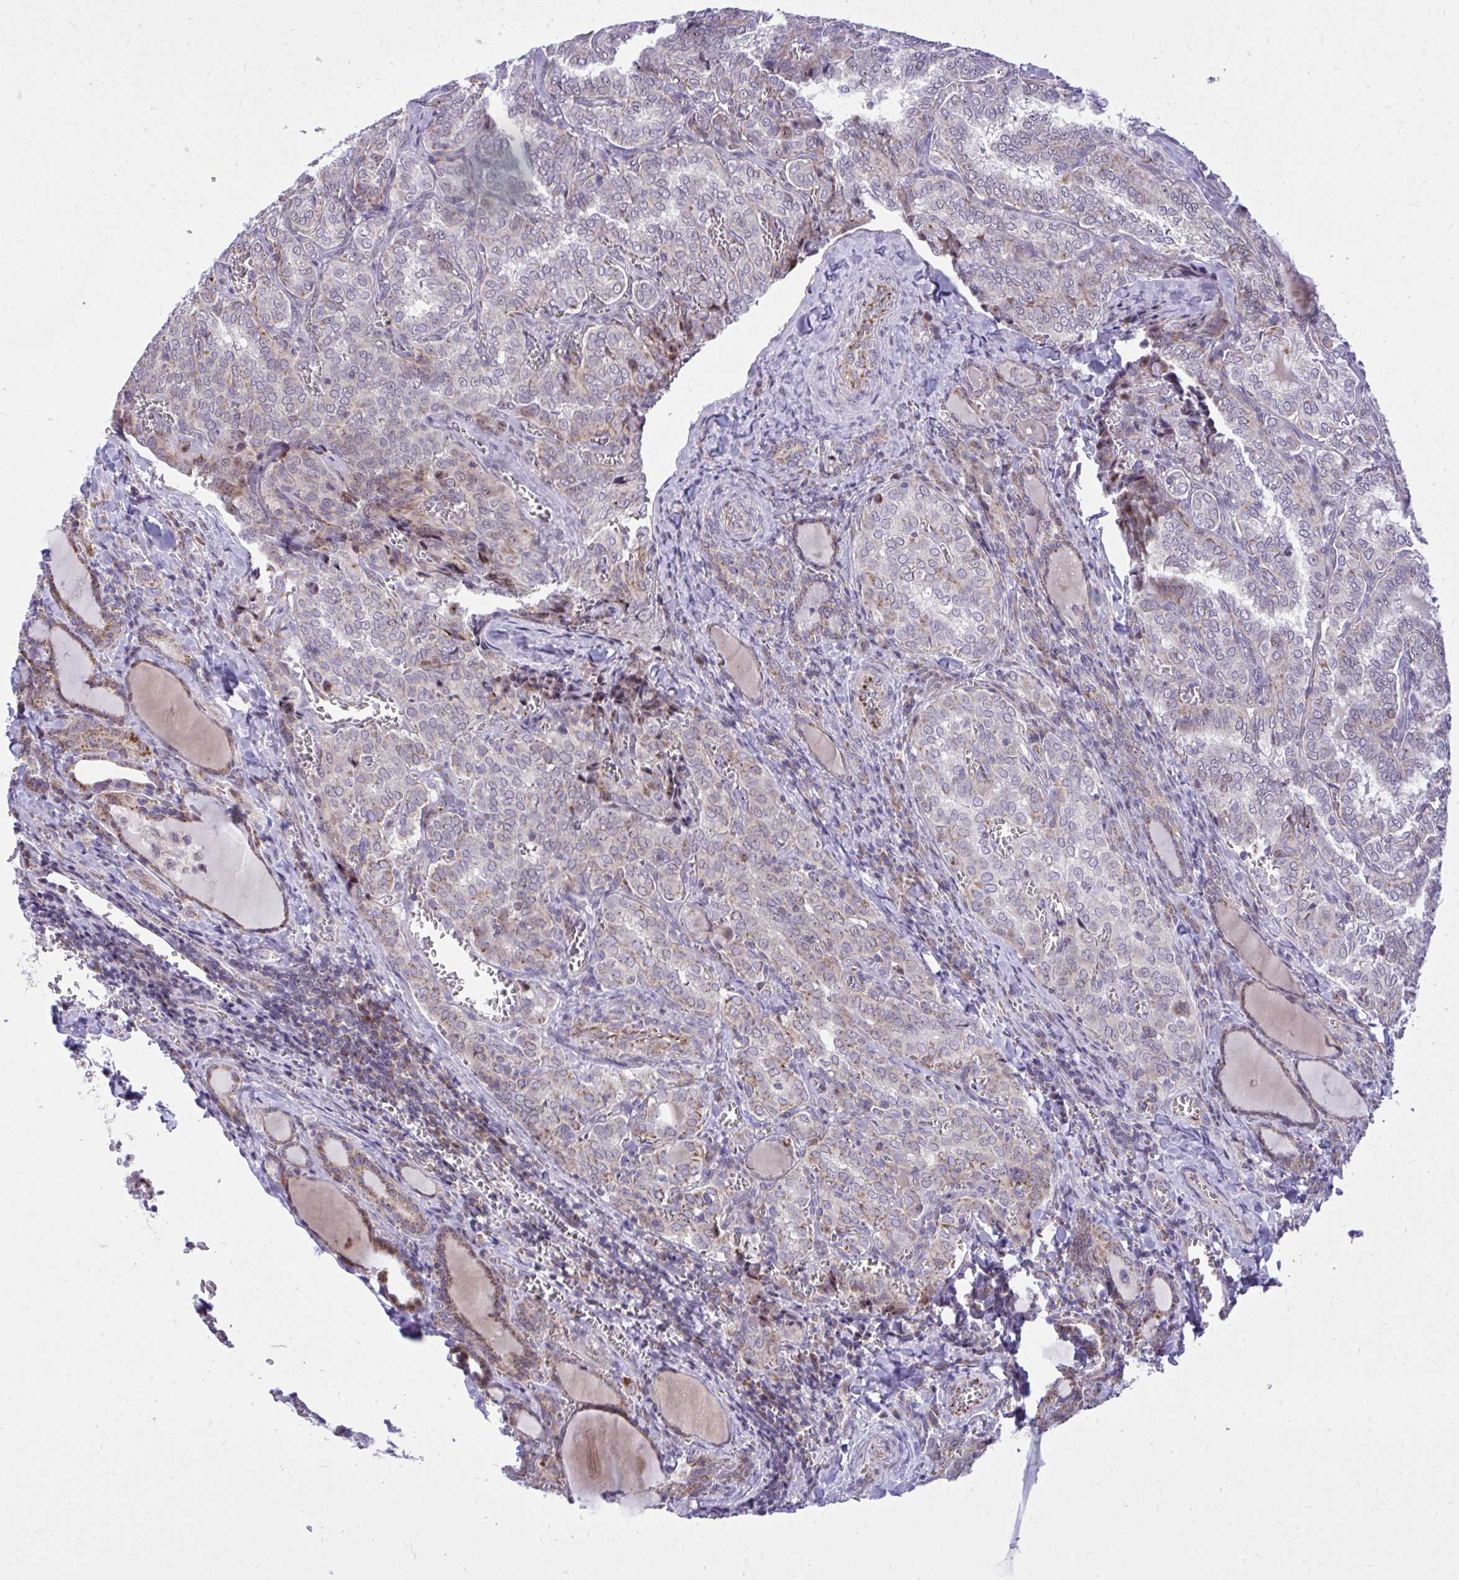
{"staining": {"intensity": "moderate", "quantity": "<25%", "location": "cytoplasmic/membranous"}, "tissue": "thyroid cancer", "cell_type": "Tumor cells", "image_type": "cancer", "snomed": [{"axis": "morphology", "description": "Papillary adenocarcinoma, NOS"}, {"axis": "topography", "description": "Thyroid gland"}], "caption": "Human papillary adenocarcinoma (thyroid) stained with a brown dye reveals moderate cytoplasmic/membranous positive positivity in approximately <25% of tumor cells.", "gene": "GPRIN3", "patient": {"sex": "female", "age": 30}}